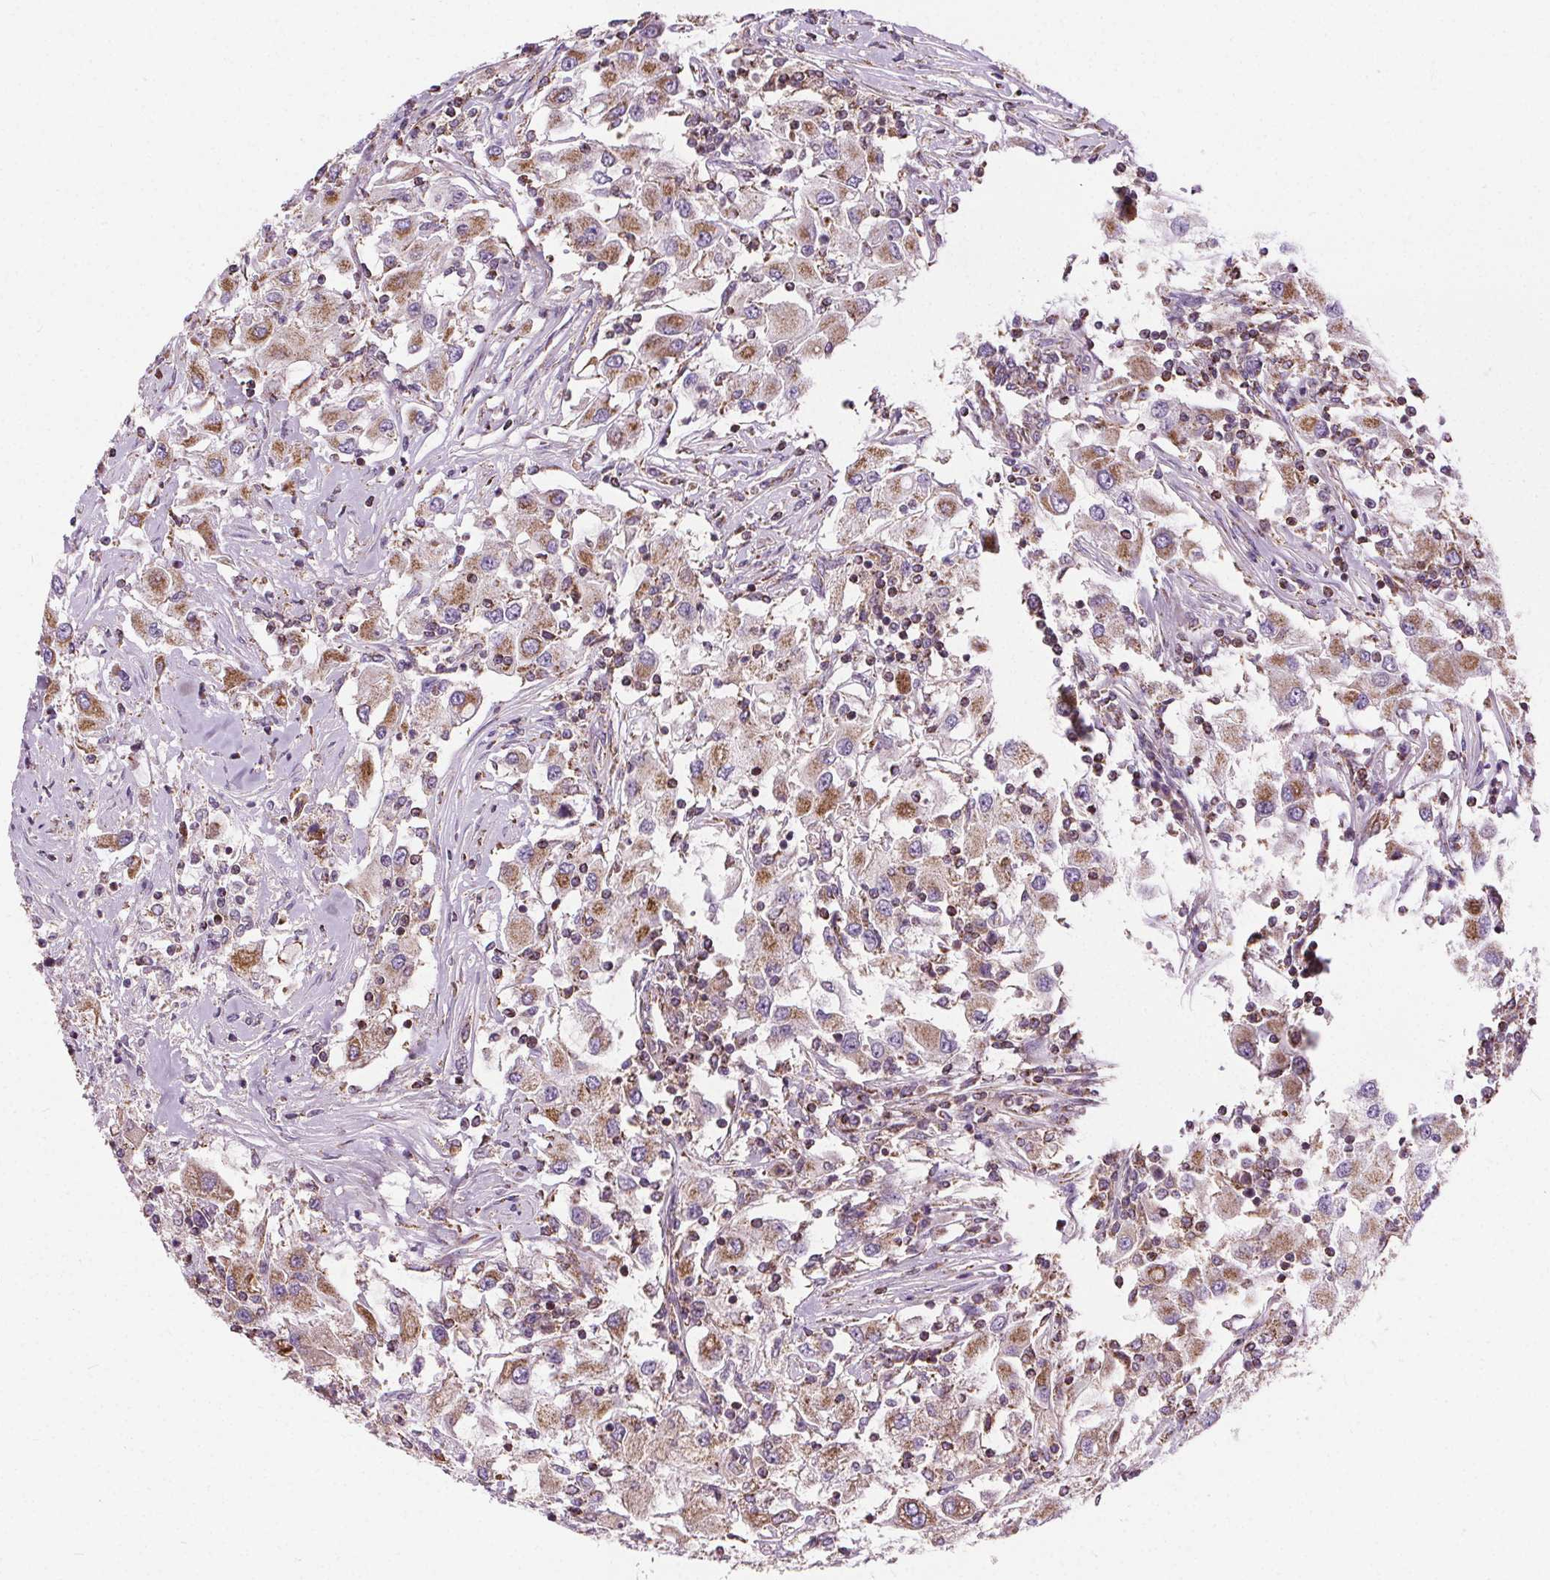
{"staining": {"intensity": "moderate", "quantity": "25%-75%", "location": "cytoplasmic/membranous"}, "tissue": "renal cancer", "cell_type": "Tumor cells", "image_type": "cancer", "snomed": [{"axis": "morphology", "description": "Adenocarcinoma, NOS"}, {"axis": "topography", "description": "Kidney"}], "caption": "This photomicrograph shows IHC staining of renal cancer, with medium moderate cytoplasmic/membranous positivity in about 25%-75% of tumor cells.", "gene": "GOLT1B", "patient": {"sex": "female", "age": 67}}